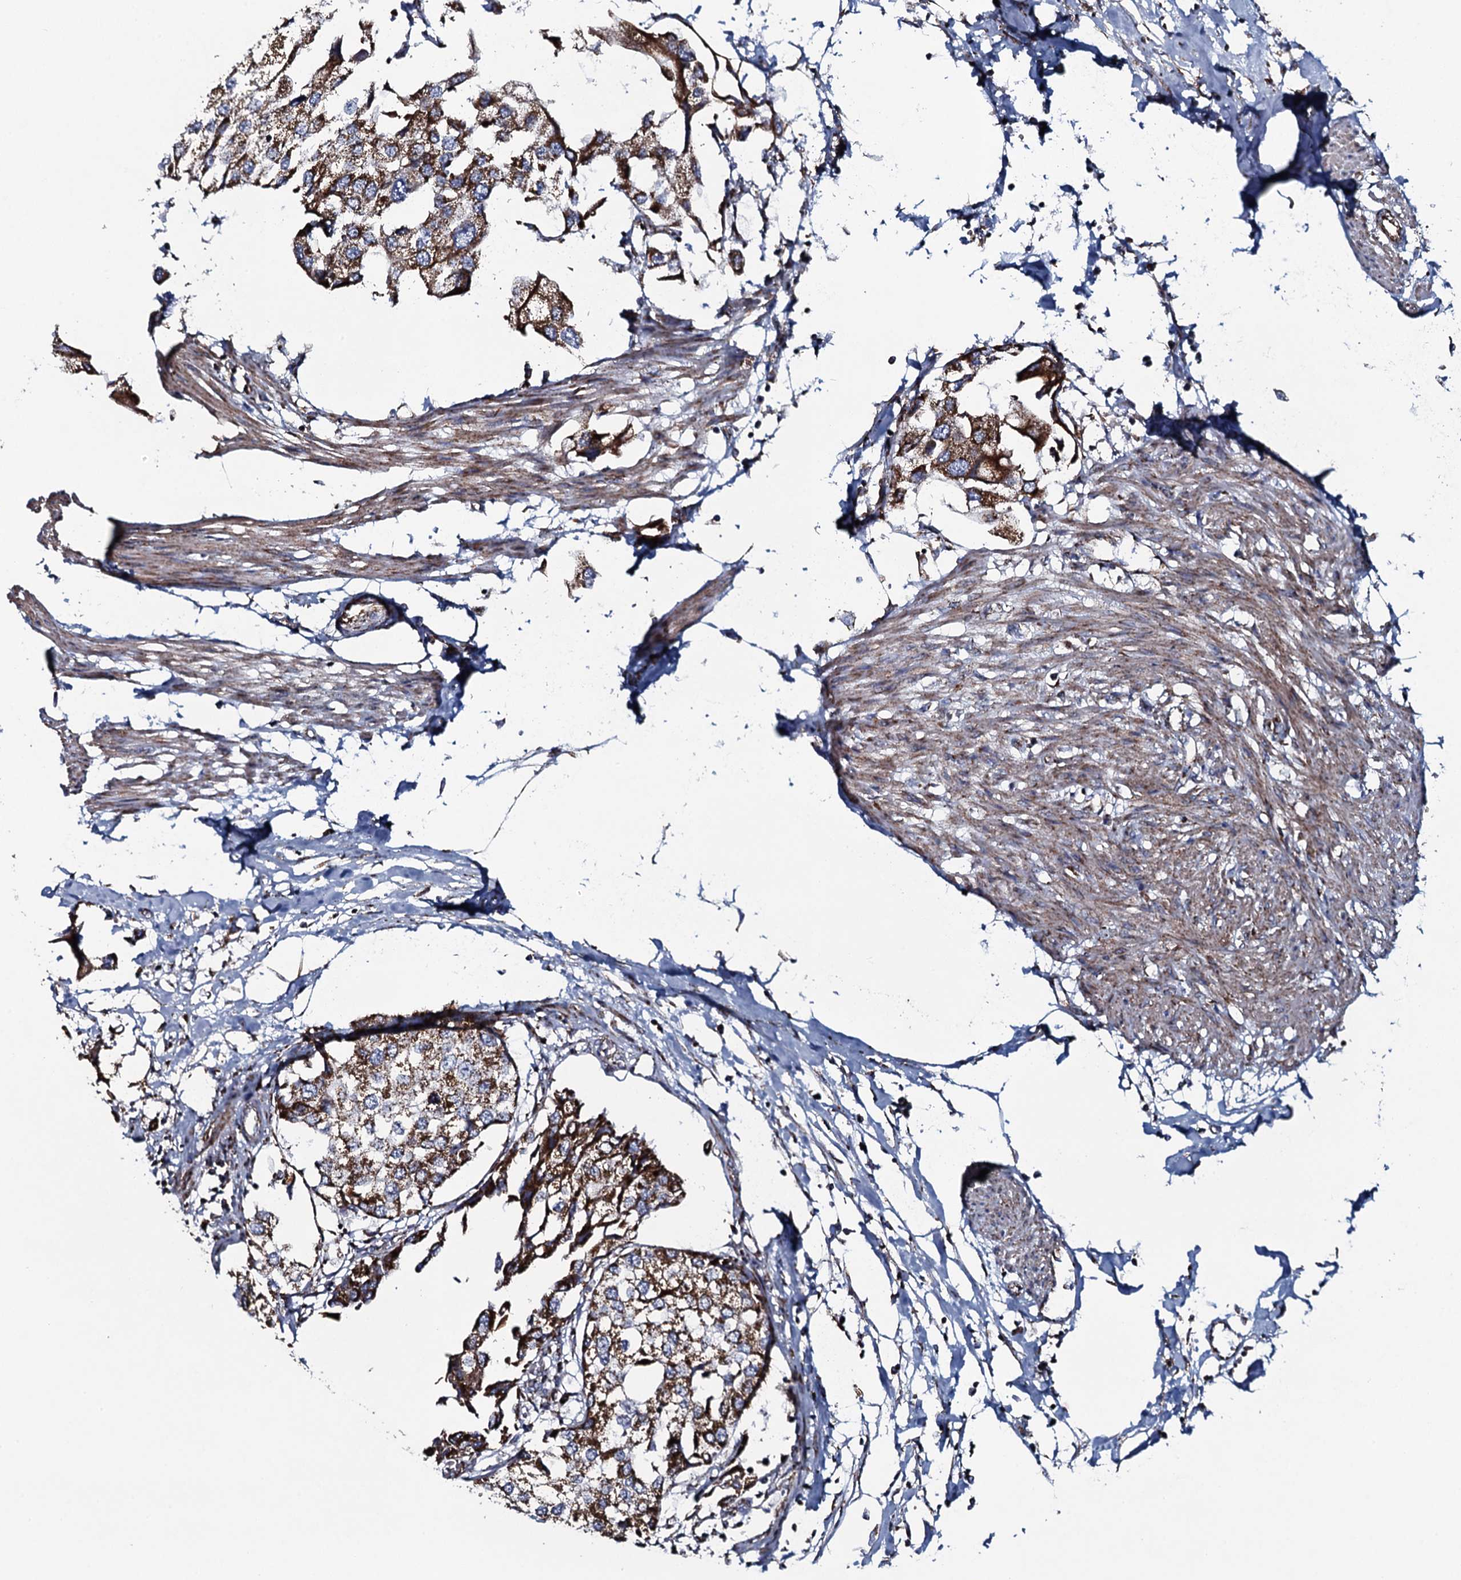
{"staining": {"intensity": "strong", "quantity": ">75%", "location": "cytoplasmic/membranous"}, "tissue": "urothelial cancer", "cell_type": "Tumor cells", "image_type": "cancer", "snomed": [{"axis": "morphology", "description": "Urothelial carcinoma, High grade"}, {"axis": "topography", "description": "Urinary bladder"}], "caption": "This is a photomicrograph of immunohistochemistry (IHC) staining of urothelial cancer, which shows strong positivity in the cytoplasmic/membranous of tumor cells.", "gene": "EVC2", "patient": {"sex": "male", "age": 64}}